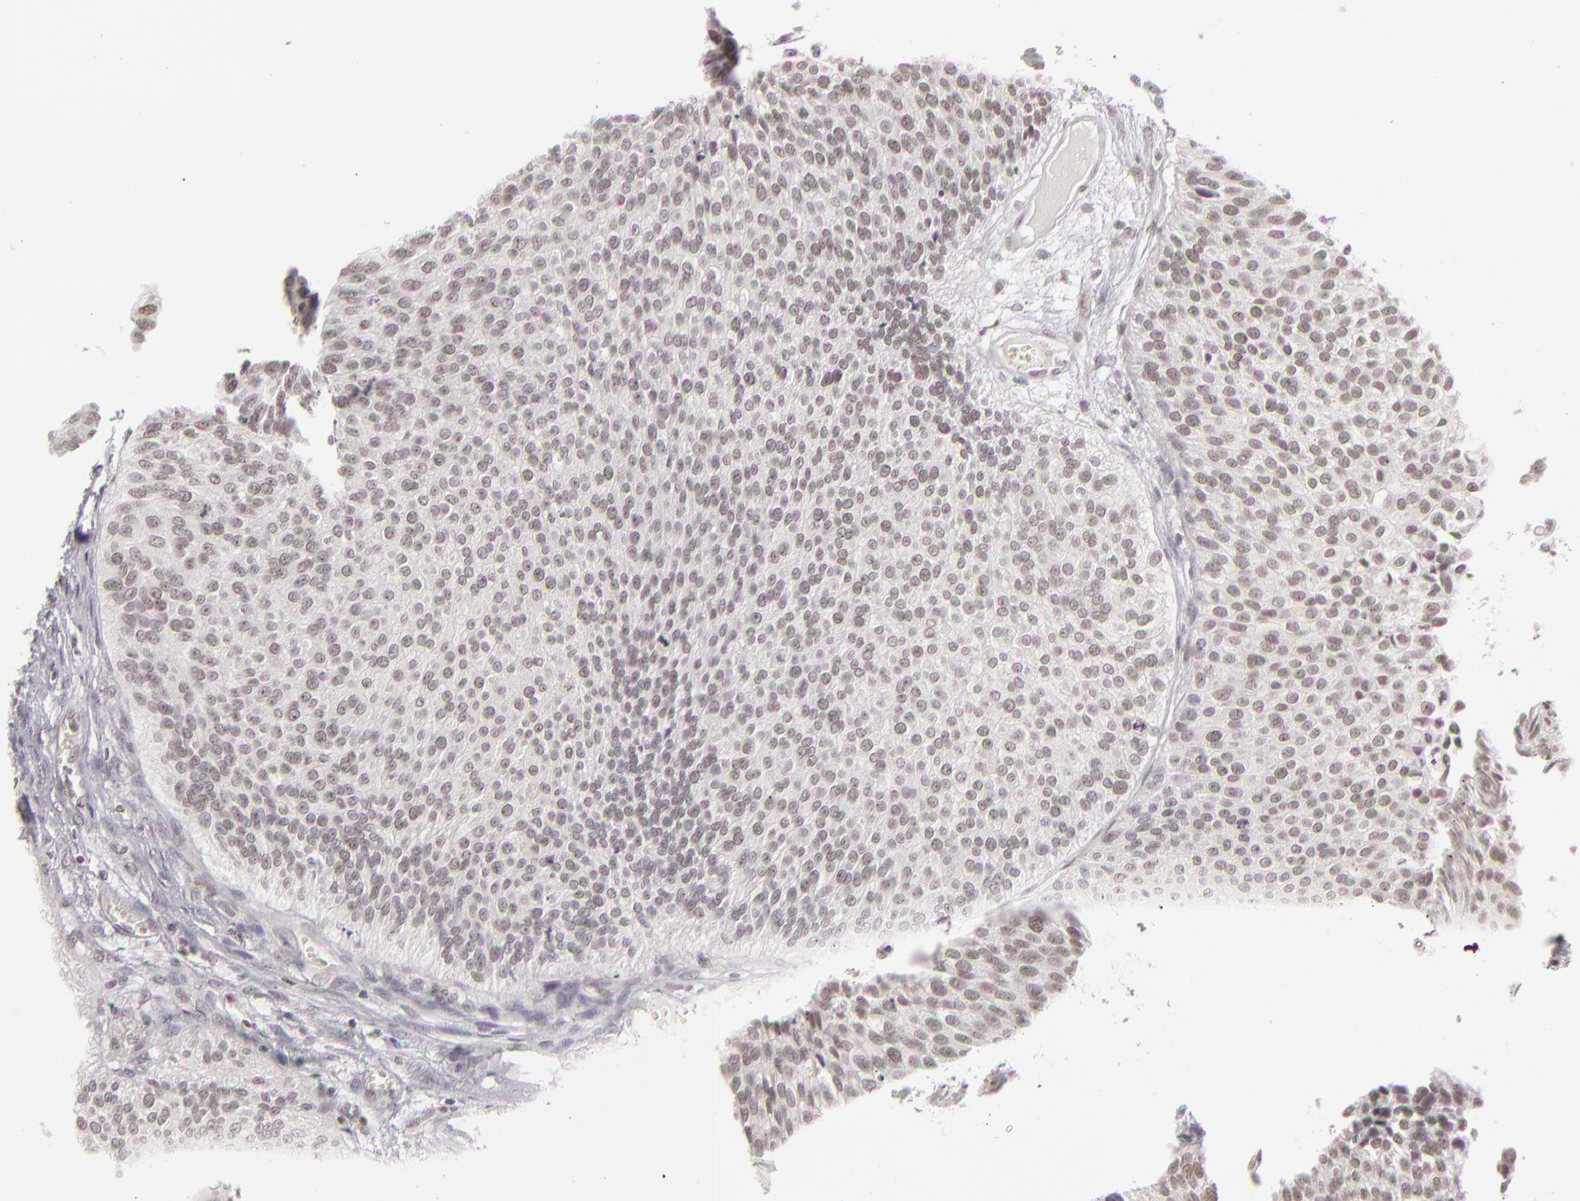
{"staining": {"intensity": "negative", "quantity": "none", "location": "none"}, "tissue": "urothelial cancer", "cell_type": "Tumor cells", "image_type": "cancer", "snomed": [{"axis": "morphology", "description": "Urothelial carcinoma, Low grade"}, {"axis": "topography", "description": "Urinary bladder"}], "caption": "Tumor cells show no significant protein positivity in urothelial cancer.", "gene": "DAXX", "patient": {"sex": "male", "age": 84}}